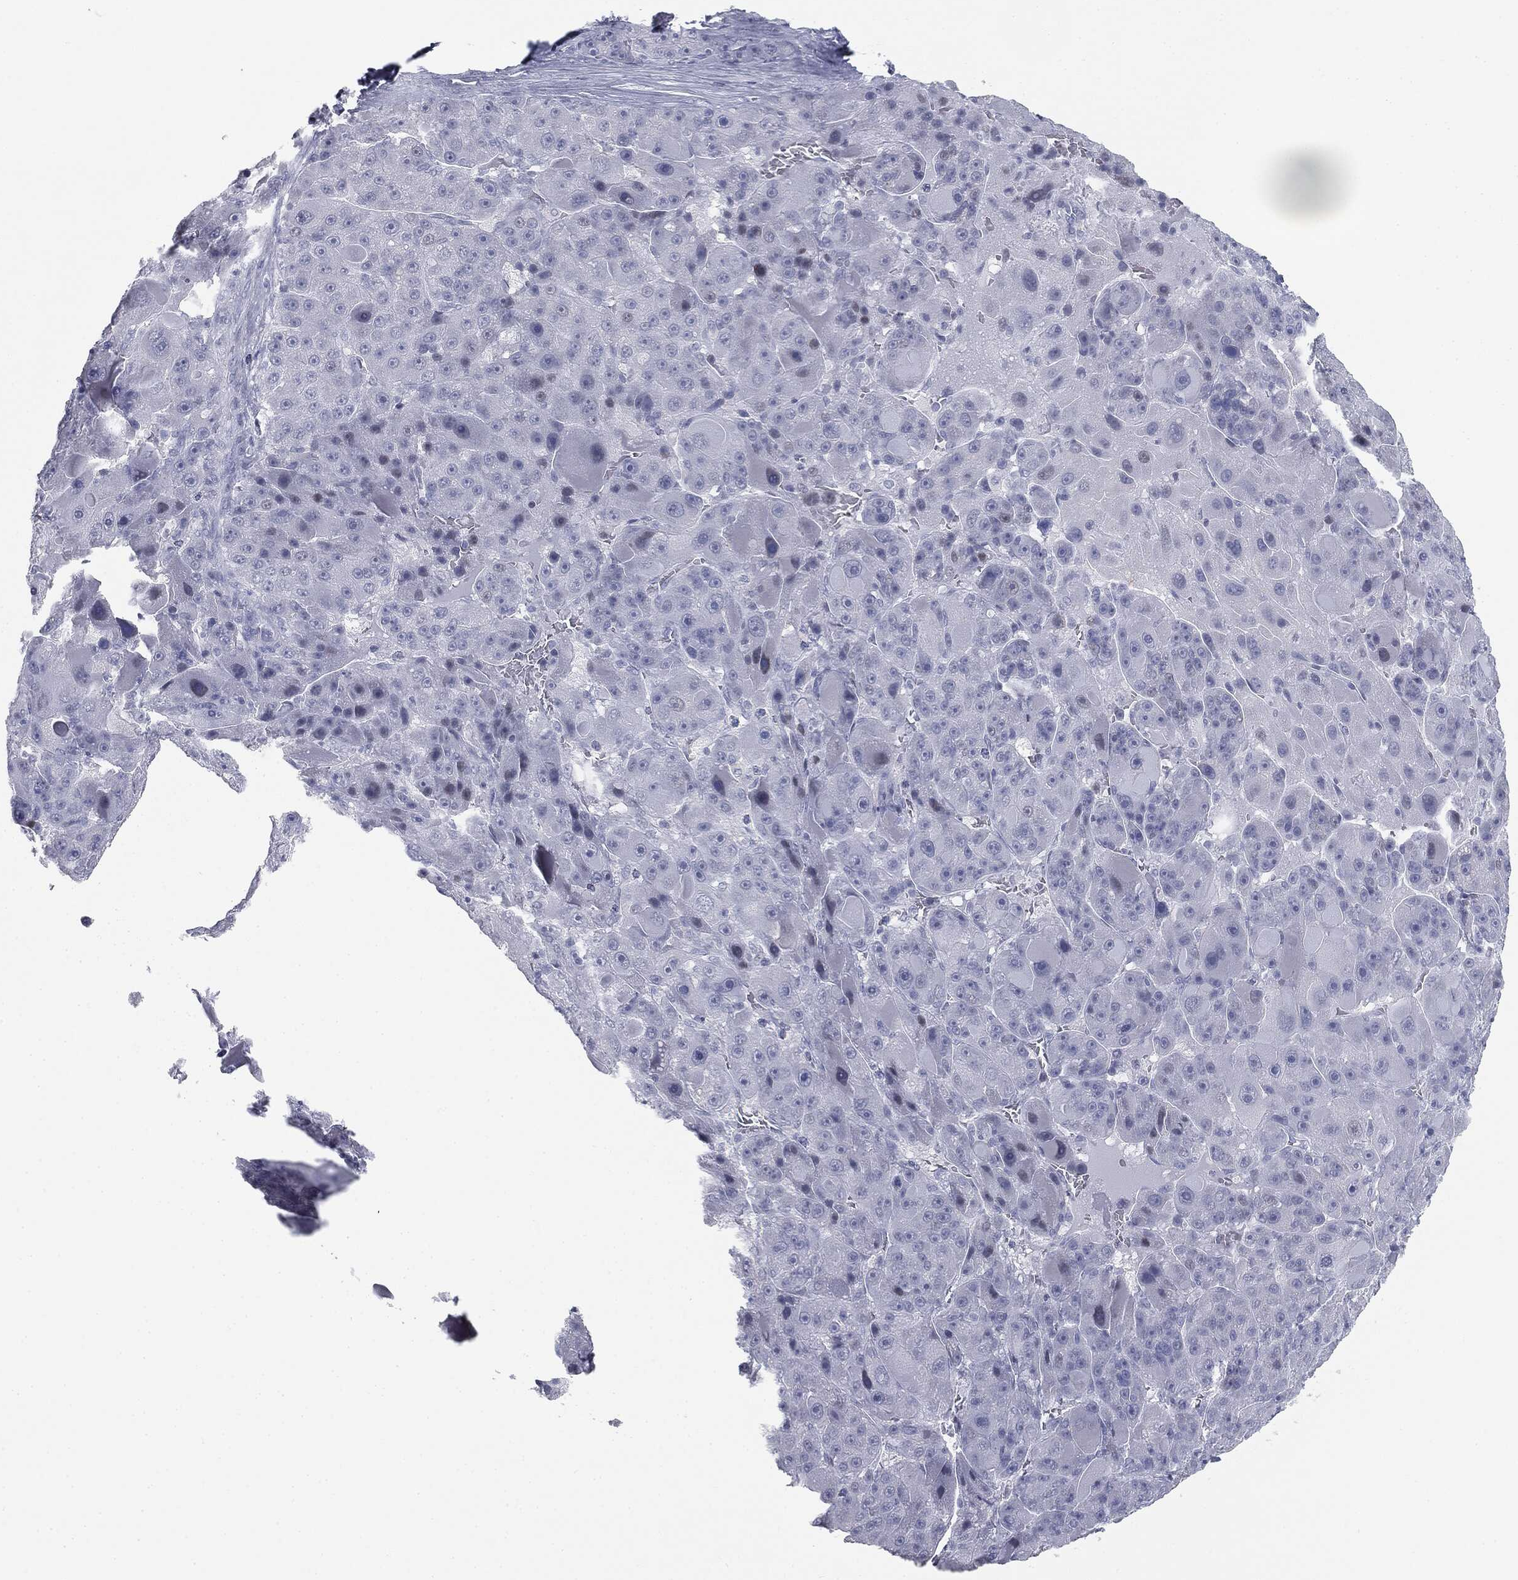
{"staining": {"intensity": "negative", "quantity": "none", "location": "none"}, "tissue": "liver cancer", "cell_type": "Tumor cells", "image_type": "cancer", "snomed": [{"axis": "morphology", "description": "Carcinoma, Hepatocellular, NOS"}, {"axis": "topography", "description": "Liver"}], "caption": "The immunohistochemistry image has no significant expression in tumor cells of liver cancer (hepatocellular carcinoma) tissue.", "gene": "TPO", "patient": {"sex": "male", "age": 76}}